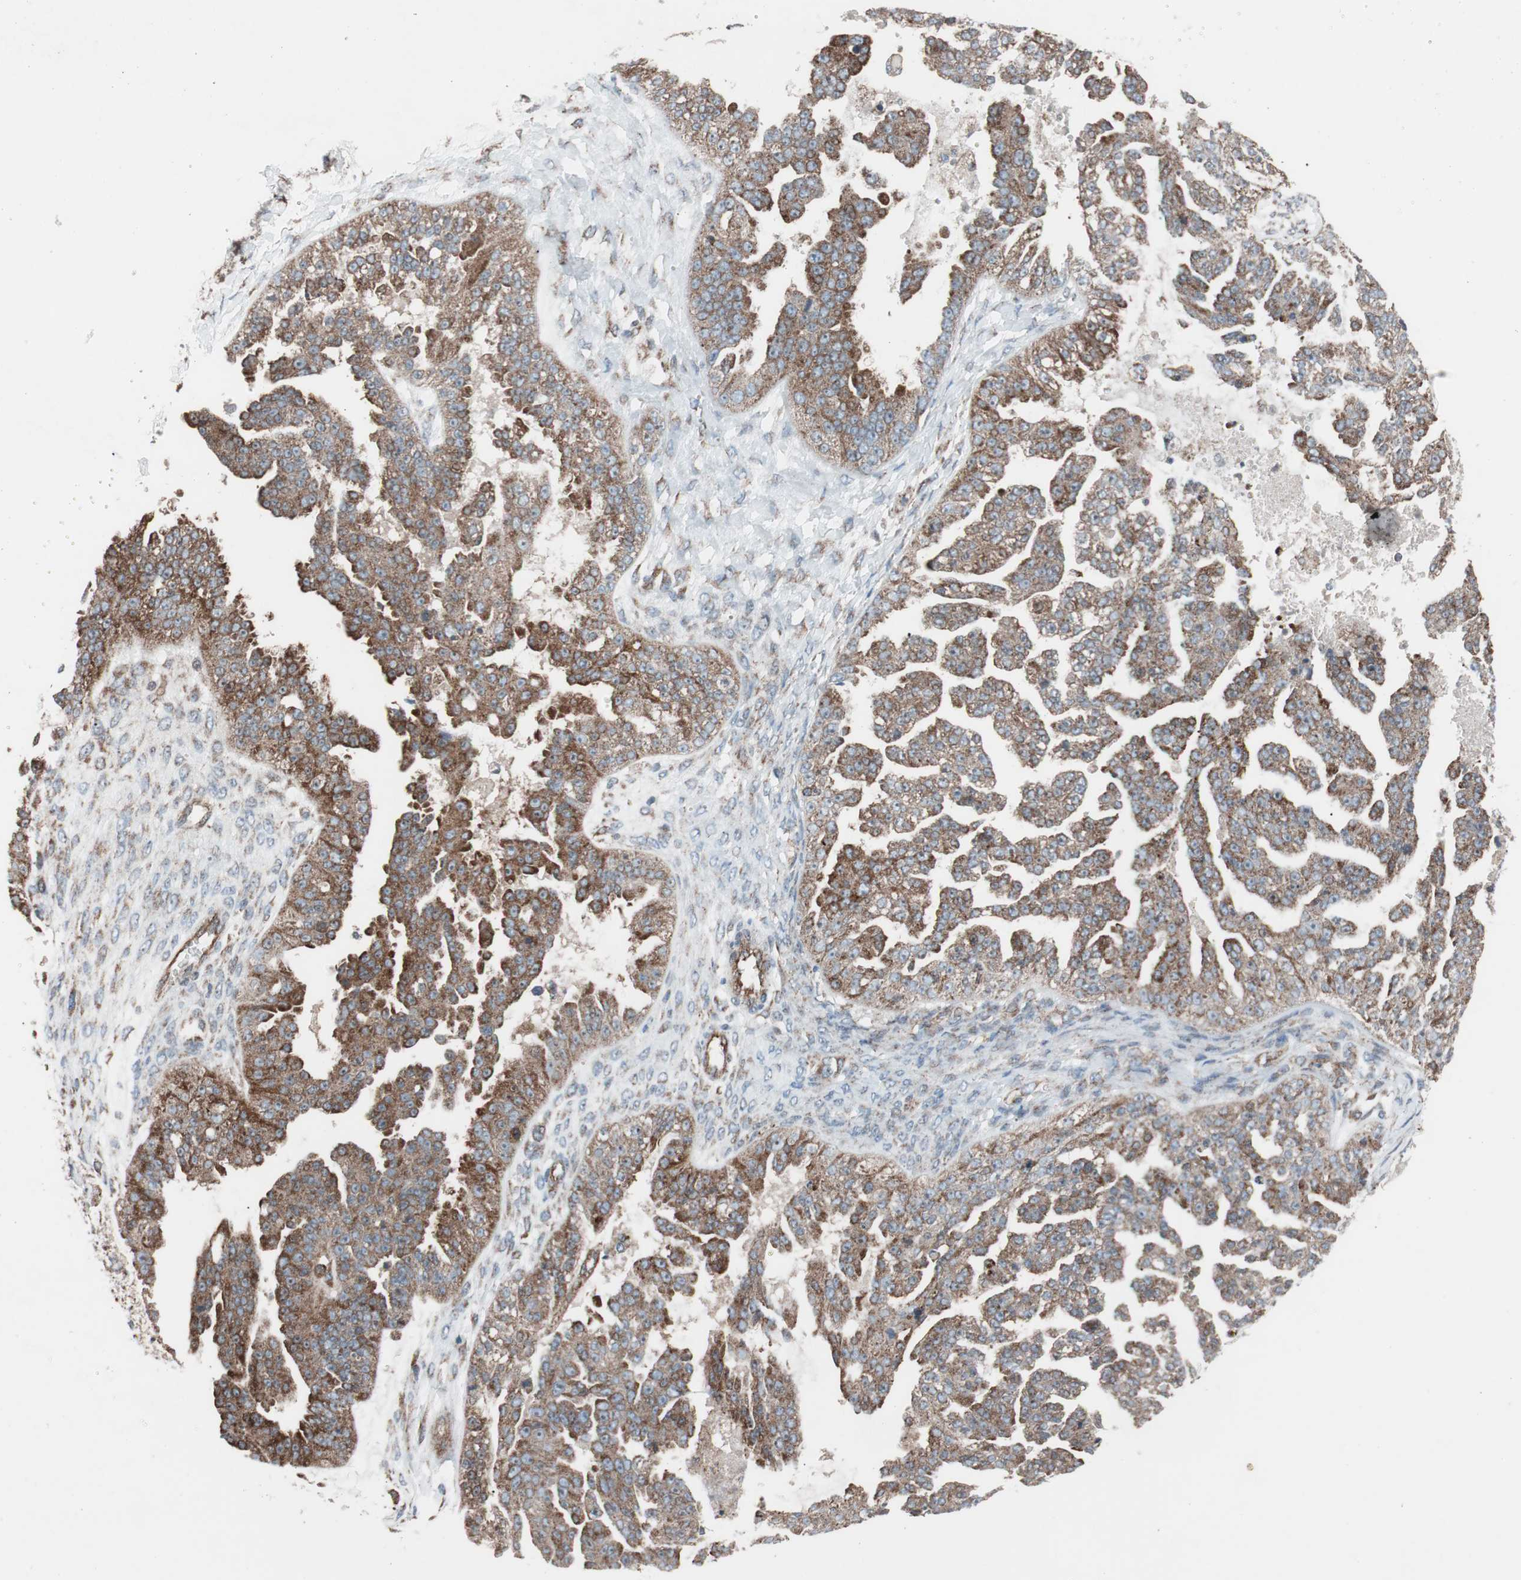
{"staining": {"intensity": "strong", "quantity": ">75%", "location": "cytoplasmic/membranous"}, "tissue": "ovarian cancer", "cell_type": "Tumor cells", "image_type": "cancer", "snomed": [{"axis": "morphology", "description": "Carcinoma, NOS"}, {"axis": "topography", "description": "Soft tissue"}, {"axis": "topography", "description": "Ovary"}], "caption": "Immunohistochemistry (IHC) image of human ovarian cancer stained for a protein (brown), which reveals high levels of strong cytoplasmic/membranous staining in approximately >75% of tumor cells.", "gene": "CCL14", "patient": {"sex": "female", "age": 54}}